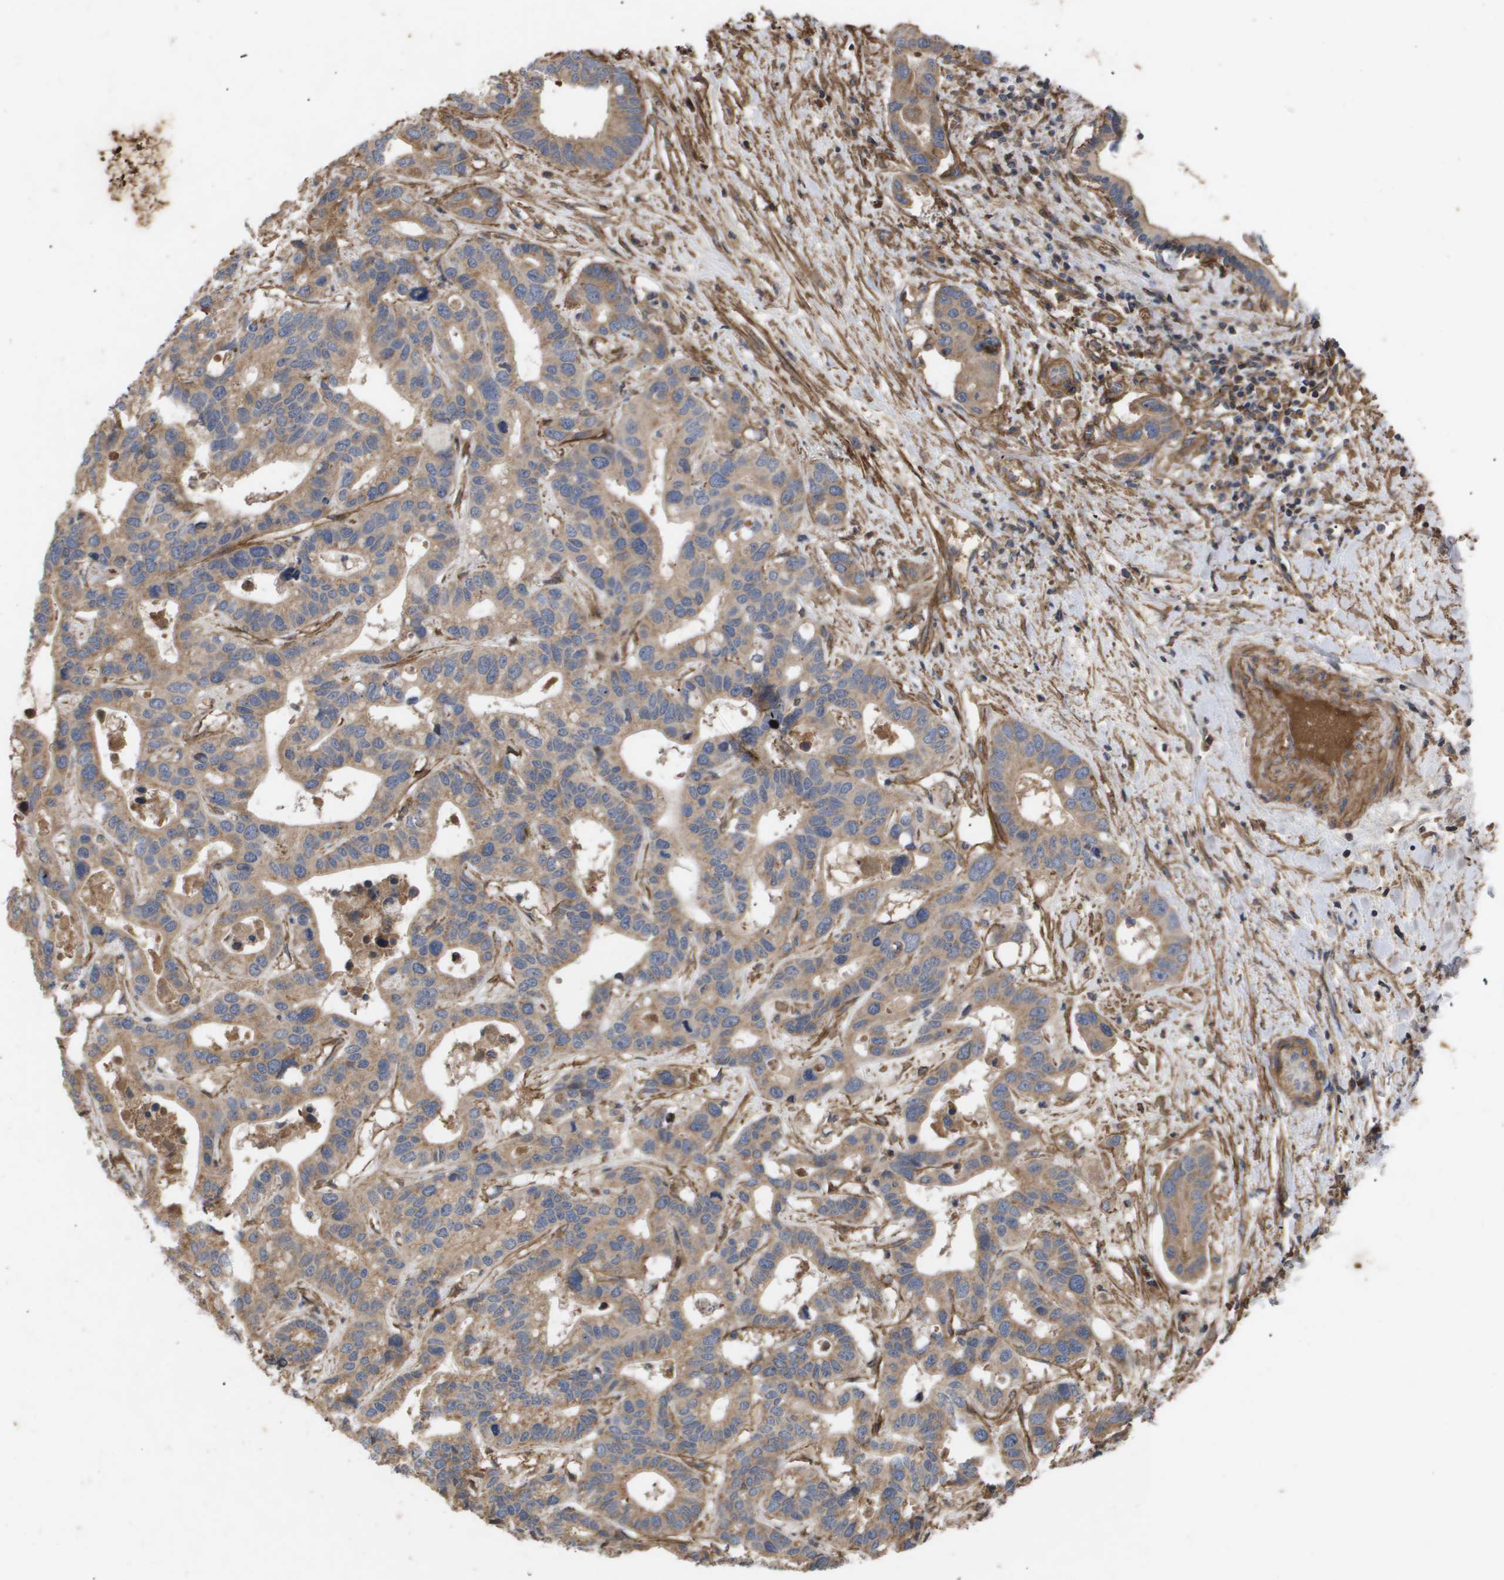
{"staining": {"intensity": "moderate", "quantity": ">75%", "location": "cytoplasmic/membranous"}, "tissue": "liver cancer", "cell_type": "Tumor cells", "image_type": "cancer", "snomed": [{"axis": "morphology", "description": "Cholangiocarcinoma"}, {"axis": "topography", "description": "Liver"}], "caption": "Liver cholangiocarcinoma stained with immunohistochemistry (IHC) shows moderate cytoplasmic/membranous staining in about >75% of tumor cells.", "gene": "TNS1", "patient": {"sex": "female", "age": 65}}